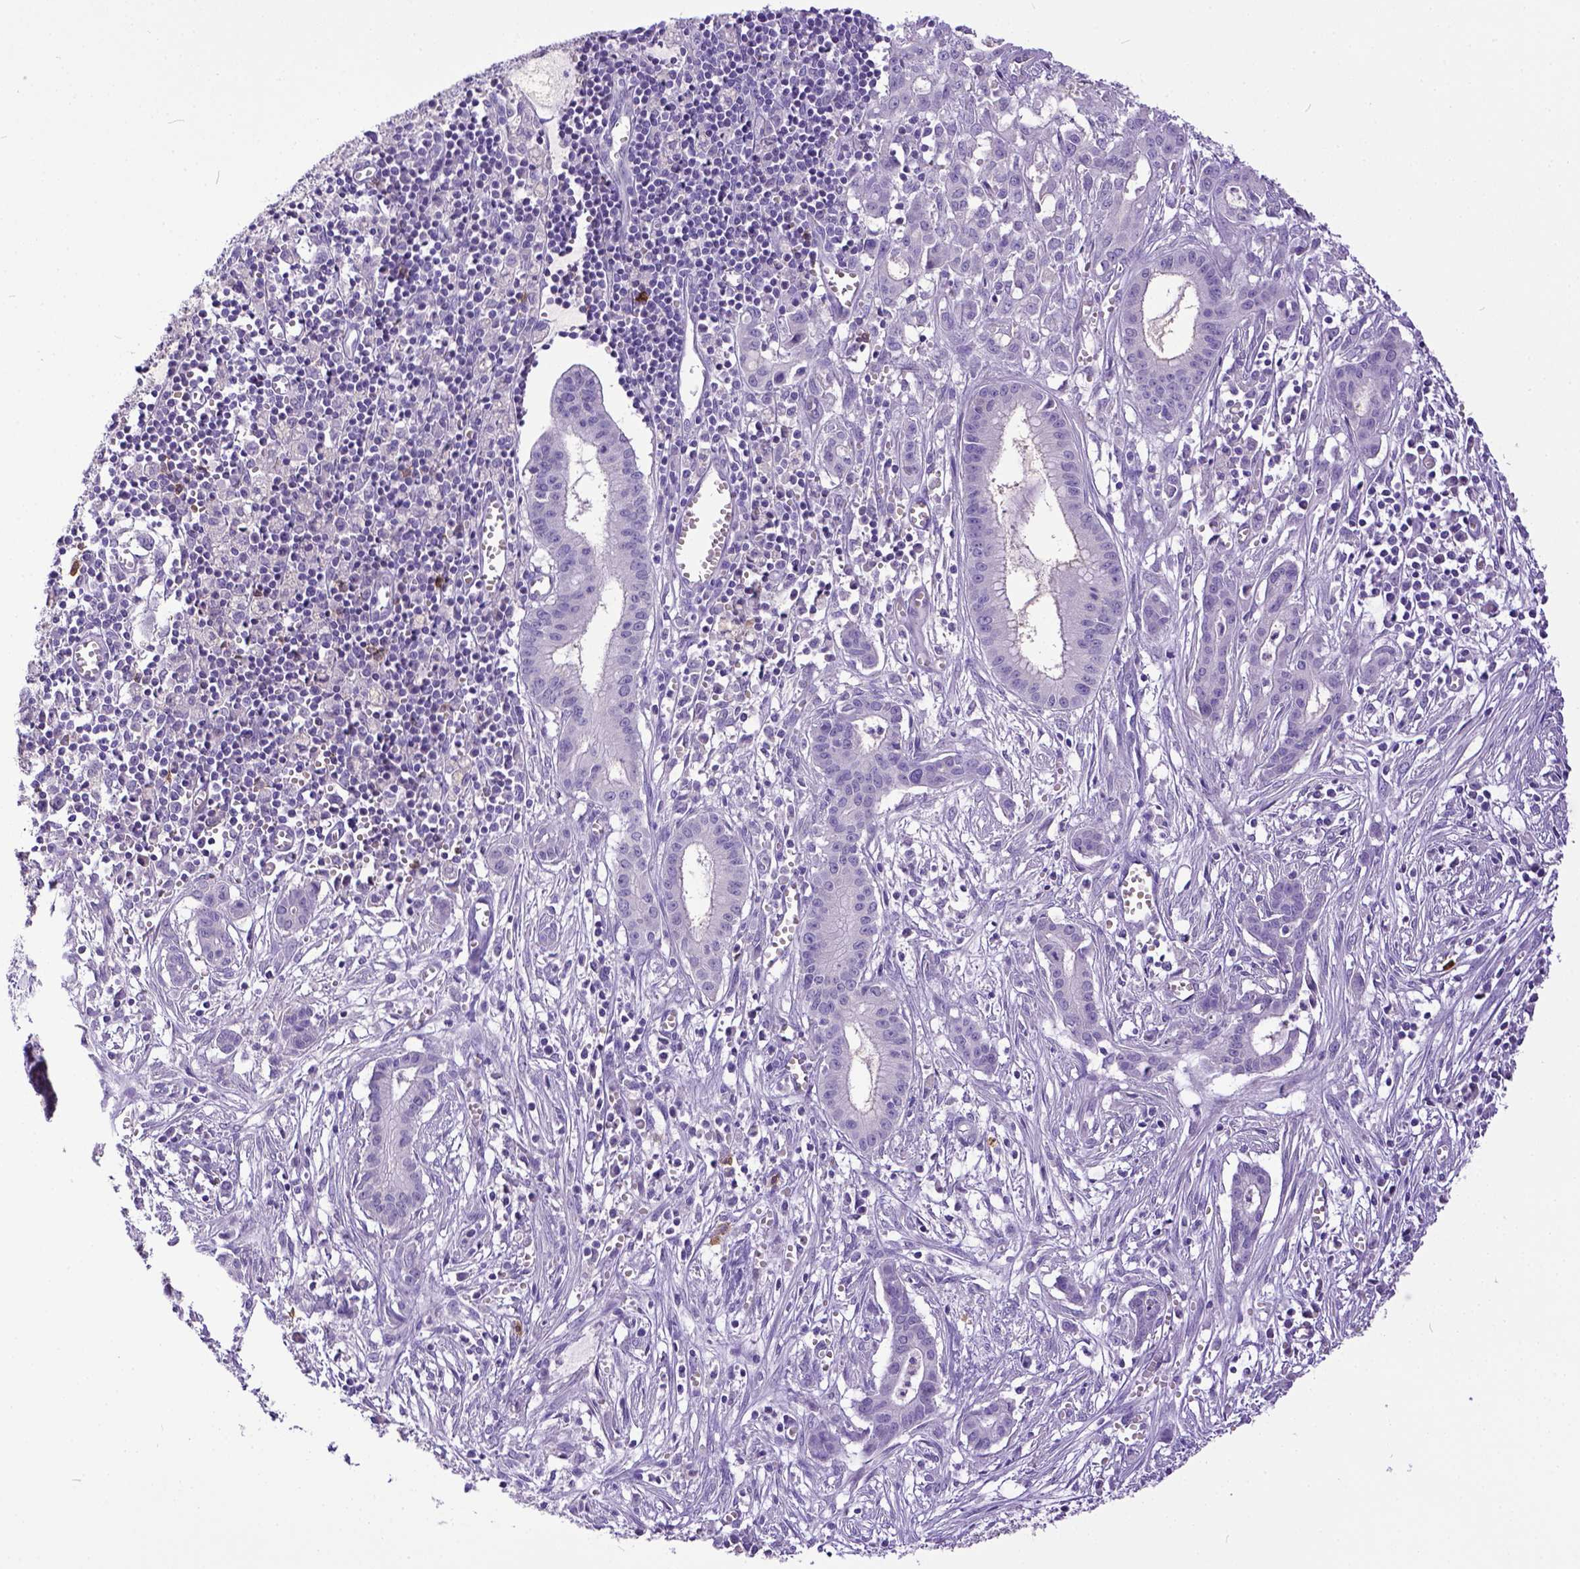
{"staining": {"intensity": "negative", "quantity": "none", "location": "none"}, "tissue": "pancreatic cancer", "cell_type": "Tumor cells", "image_type": "cancer", "snomed": [{"axis": "morphology", "description": "Adenocarcinoma, NOS"}, {"axis": "topography", "description": "Pancreas"}], "caption": "Pancreatic cancer (adenocarcinoma) was stained to show a protein in brown. There is no significant expression in tumor cells.", "gene": "KIT", "patient": {"sex": "male", "age": 48}}